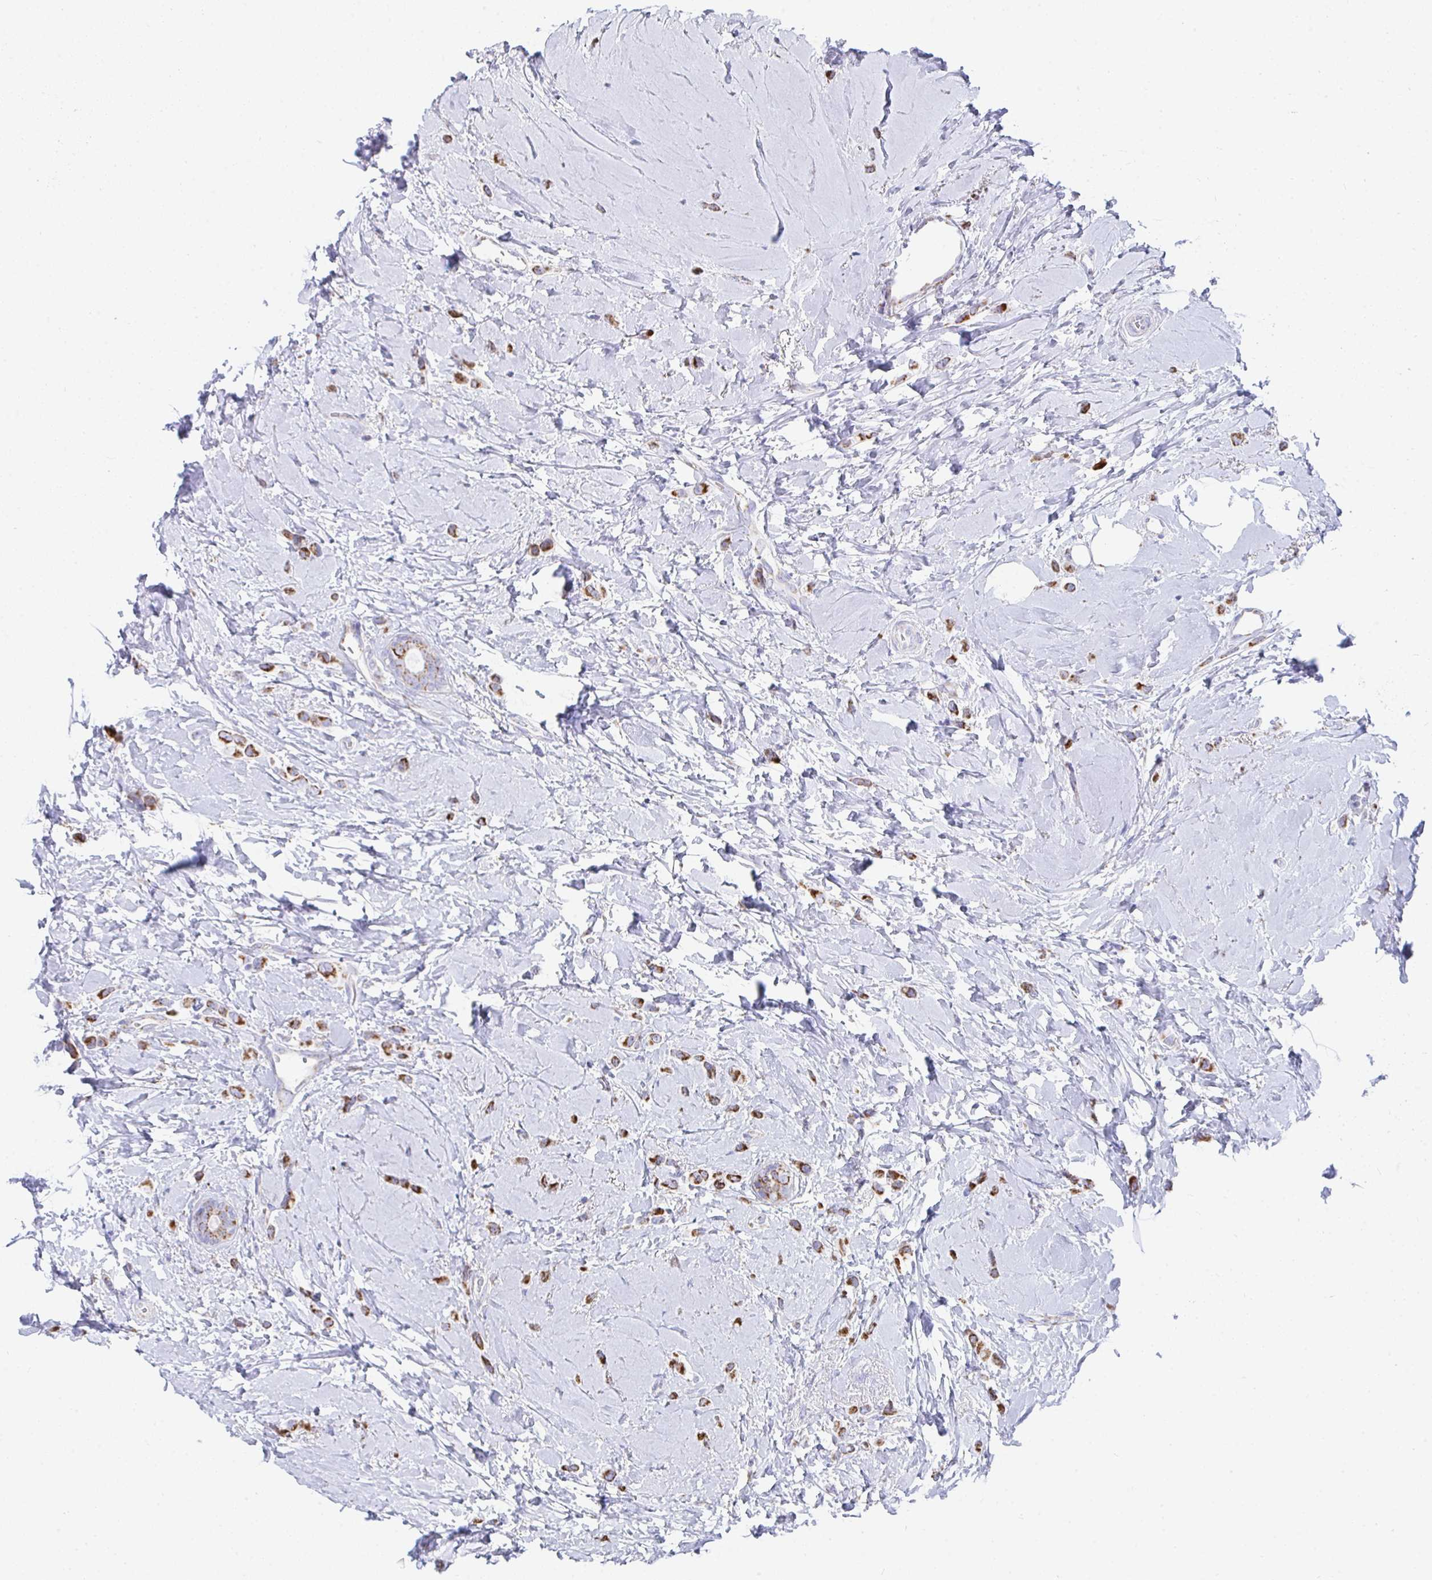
{"staining": {"intensity": "strong", "quantity": ">75%", "location": "cytoplasmic/membranous"}, "tissue": "breast cancer", "cell_type": "Tumor cells", "image_type": "cancer", "snomed": [{"axis": "morphology", "description": "Lobular carcinoma"}, {"axis": "topography", "description": "Breast"}], "caption": "A high-resolution histopathology image shows immunohistochemistry staining of breast lobular carcinoma, which exhibits strong cytoplasmic/membranous expression in approximately >75% of tumor cells.", "gene": "AIFM1", "patient": {"sex": "female", "age": 66}}